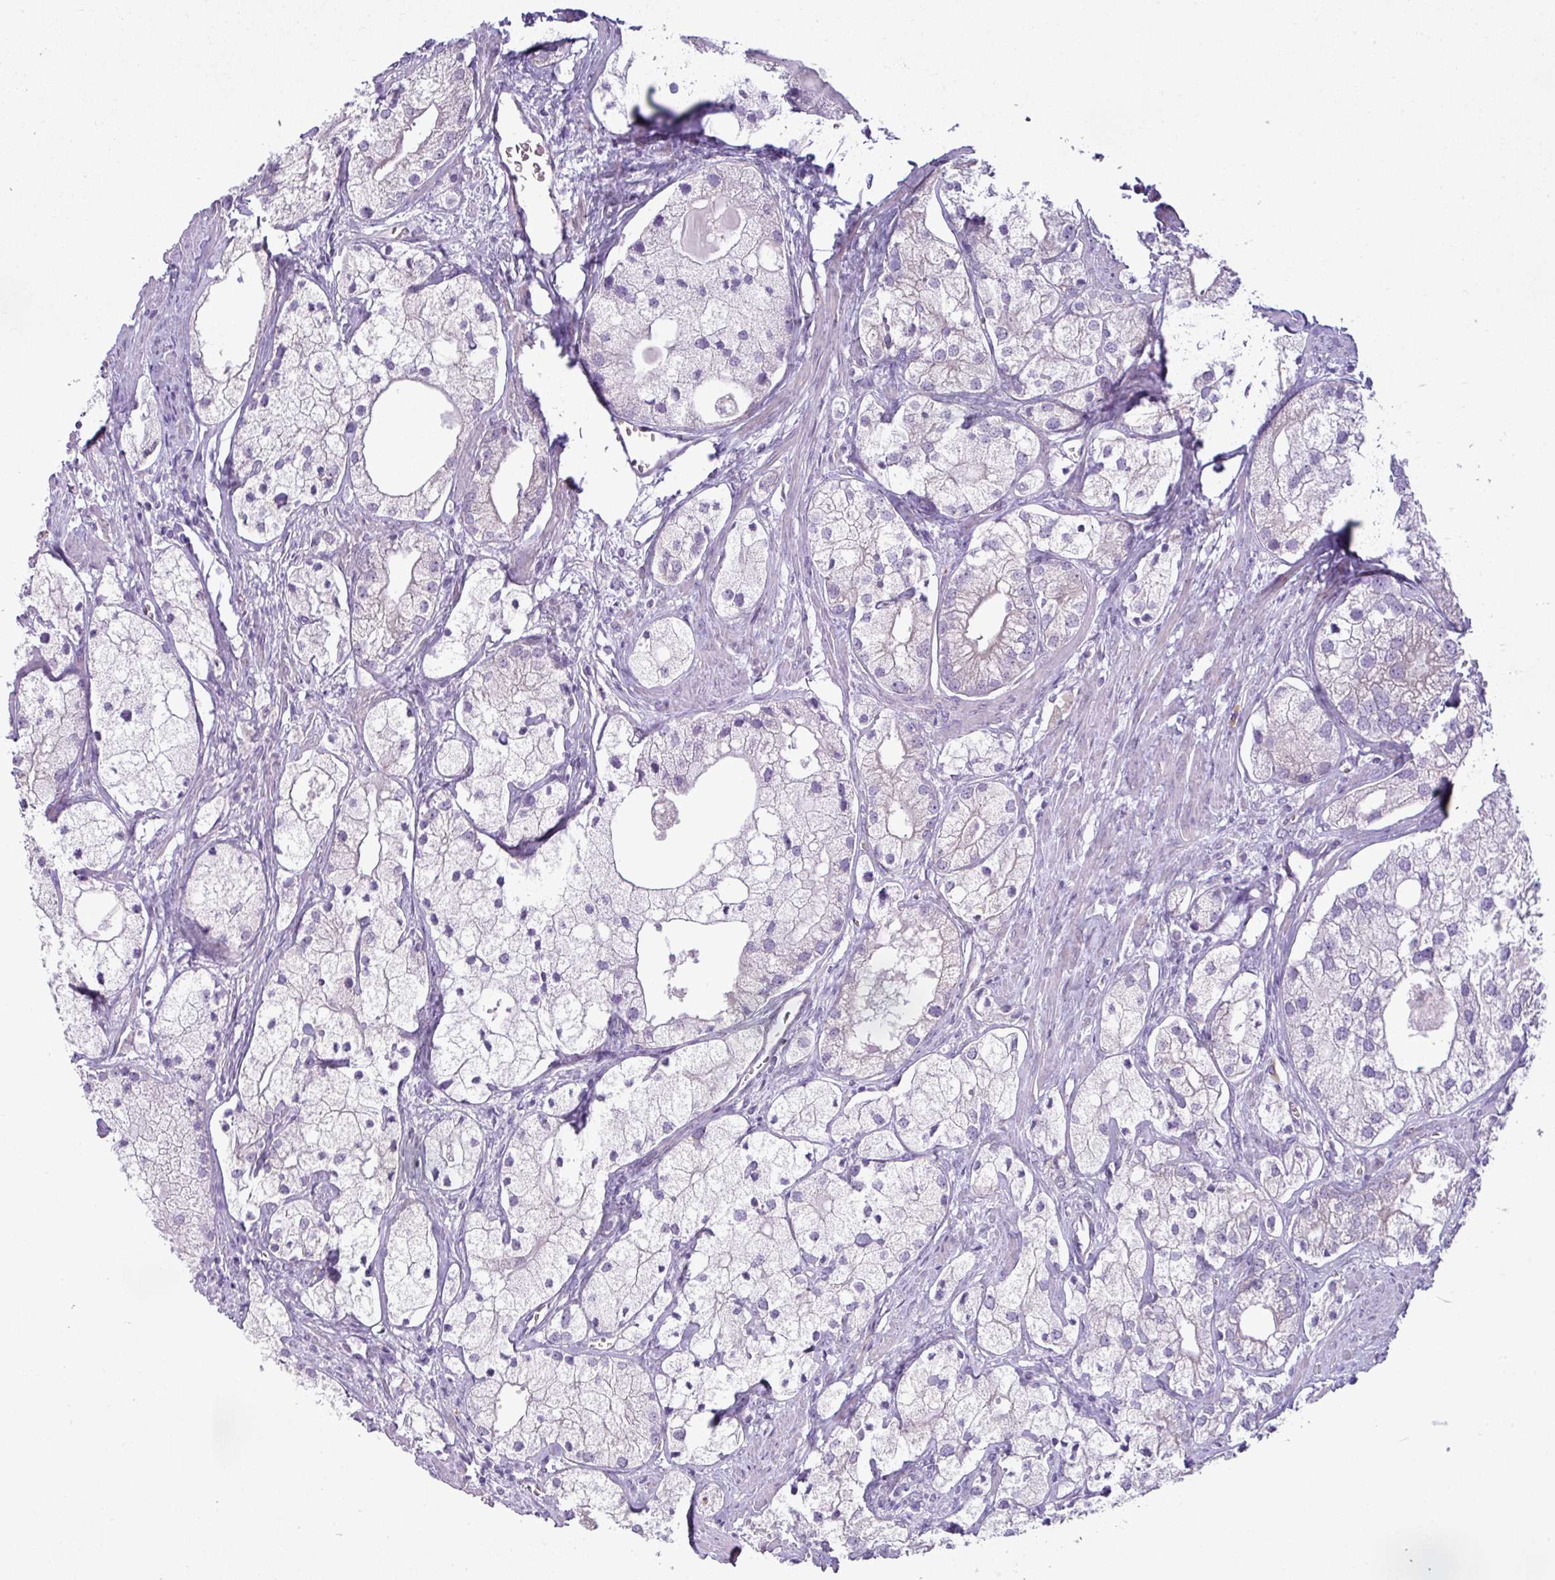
{"staining": {"intensity": "negative", "quantity": "none", "location": "none"}, "tissue": "prostate cancer", "cell_type": "Tumor cells", "image_type": "cancer", "snomed": [{"axis": "morphology", "description": "Adenocarcinoma, Low grade"}, {"axis": "topography", "description": "Prostate"}], "caption": "Human prostate cancer stained for a protein using IHC shows no positivity in tumor cells.", "gene": "TOR1AIP2", "patient": {"sex": "male", "age": 69}}